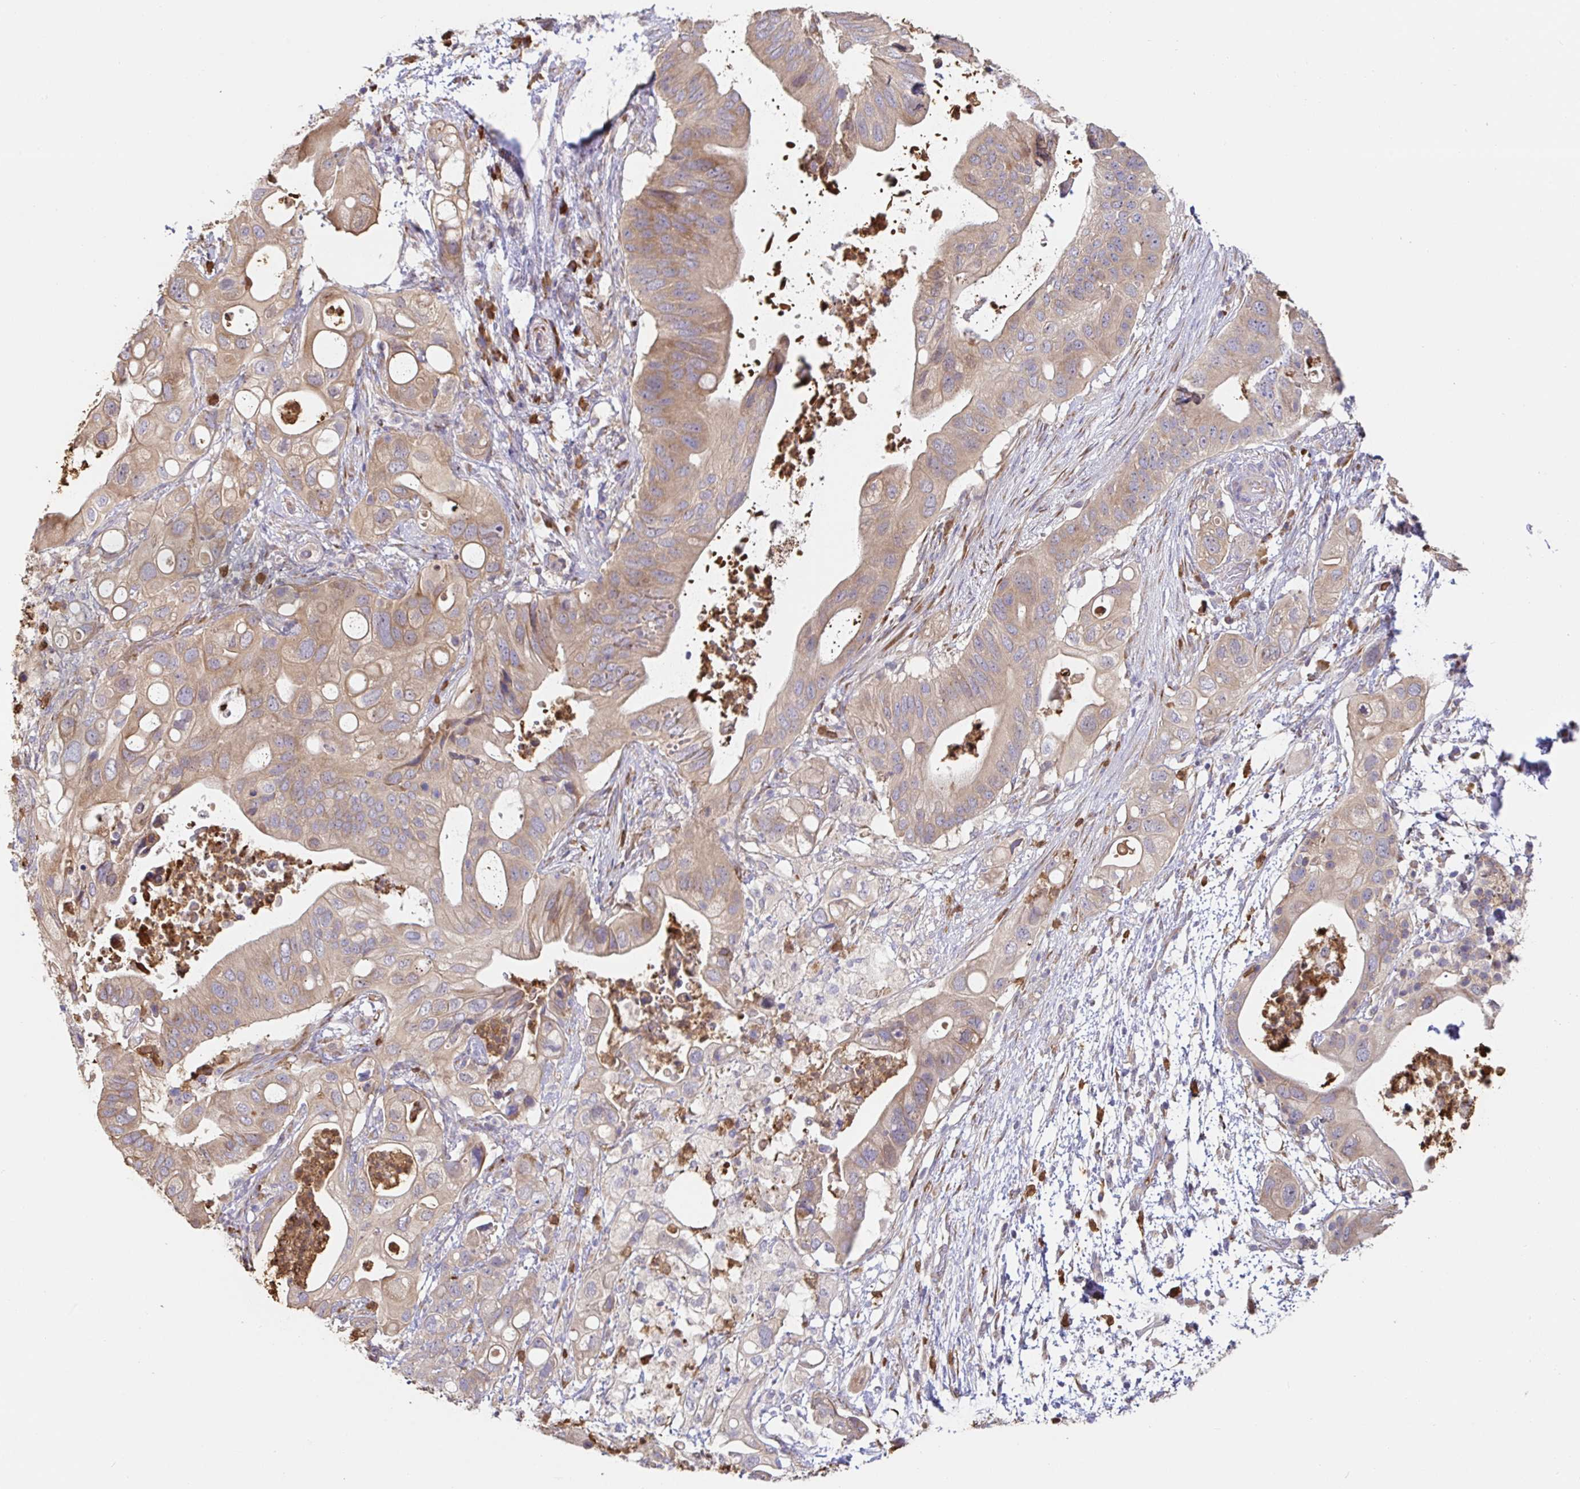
{"staining": {"intensity": "weak", "quantity": ">75%", "location": "cytoplasmic/membranous"}, "tissue": "pancreatic cancer", "cell_type": "Tumor cells", "image_type": "cancer", "snomed": [{"axis": "morphology", "description": "Adenocarcinoma, NOS"}, {"axis": "topography", "description": "Pancreas"}], "caption": "Immunohistochemistry (DAB) staining of human adenocarcinoma (pancreatic) reveals weak cytoplasmic/membranous protein expression in about >75% of tumor cells.", "gene": "PDPK1", "patient": {"sex": "female", "age": 72}}